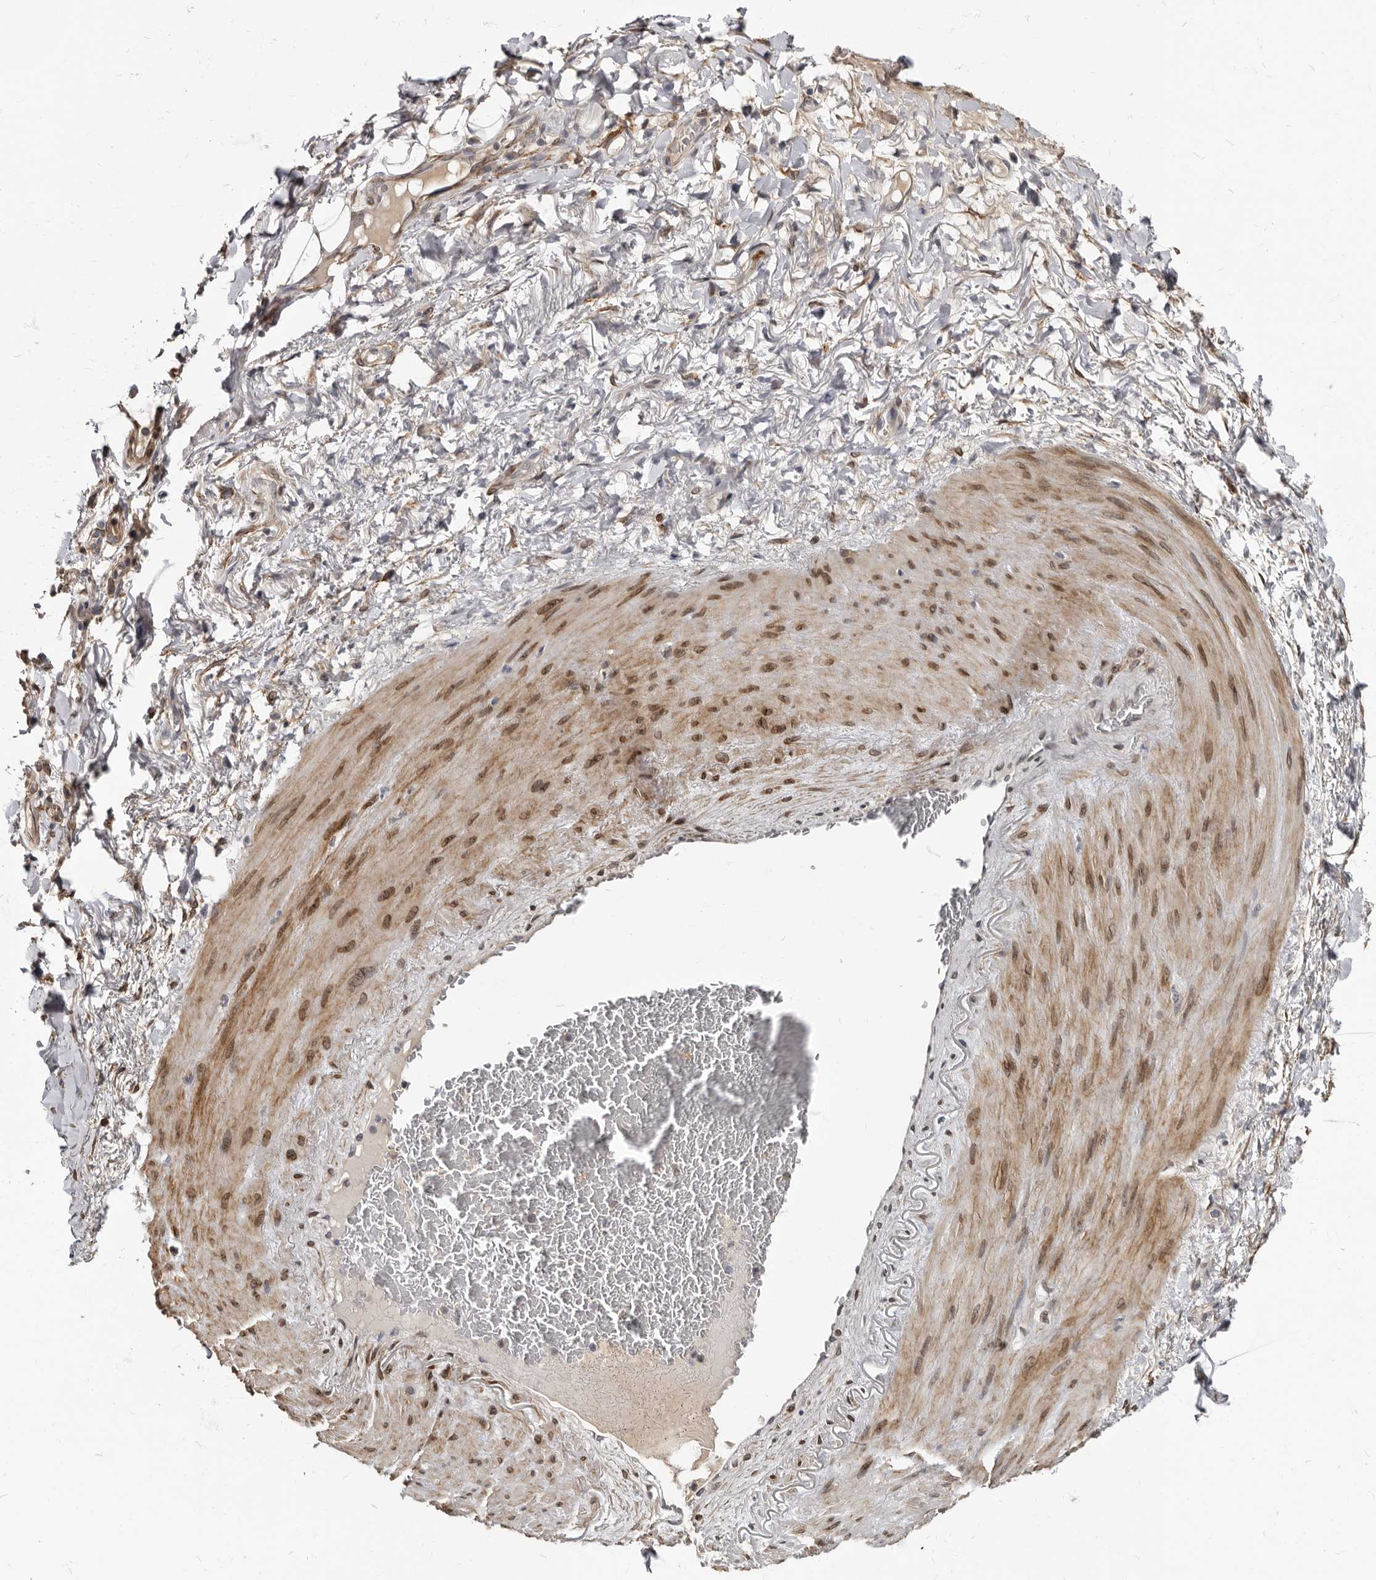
{"staining": {"intensity": "moderate", "quantity": ">75%", "location": "cytoplasmic/membranous"}, "tissue": "adipose tissue", "cell_type": "Adipocytes", "image_type": "normal", "snomed": [{"axis": "morphology", "description": "Normal tissue, NOS"}, {"axis": "morphology", "description": "Adenocarcinoma, NOS"}, {"axis": "topography", "description": "Esophagus"}], "caption": "Adipose tissue stained with DAB IHC shows medium levels of moderate cytoplasmic/membranous positivity in approximately >75% of adipocytes.", "gene": "MRGPRF", "patient": {"sex": "male", "age": 62}}